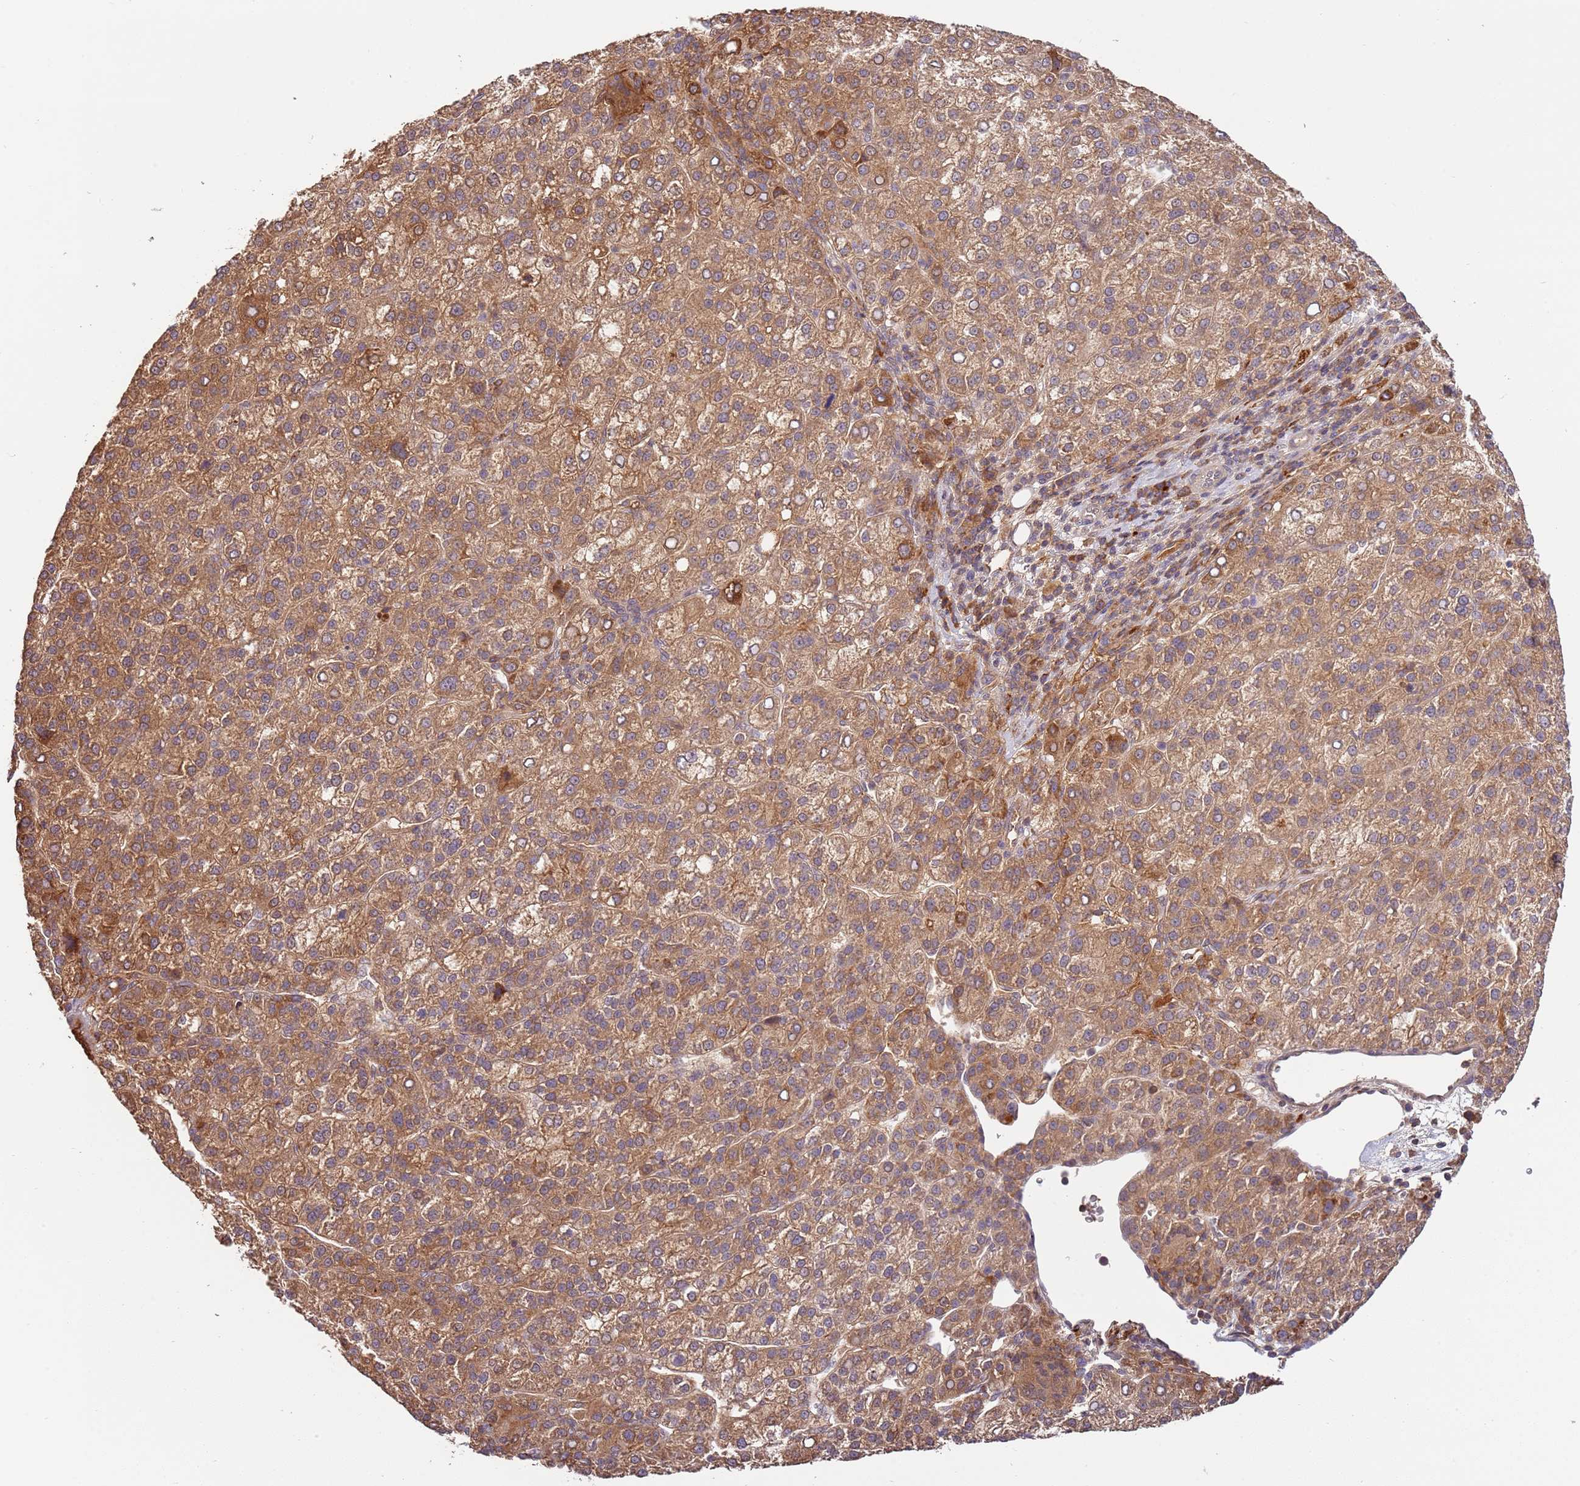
{"staining": {"intensity": "moderate", "quantity": ">75%", "location": "cytoplasmic/membranous"}, "tissue": "liver cancer", "cell_type": "Tumor cells", "image_type": "cancer", "snomed": [{"axis": "morphology", "description": "Carcinoma, Hepatocellular, NOS"}, {"axis": "topography", "description": "Liver"}], "caption": "Hepatocellular carcinoma (liver) stained with DAB IHC shows medium levels of moderate cytoplasmic/membranous expression in approximately >75% of tumor cells. Using DAB (3,3'-diaminobenzidine) (brown) and hematoxylin (blue) stains, captured at high magnification using brightfield microscopy.", "gene": "ZNF624", "patient": {"sex": "female", "age": 58}}